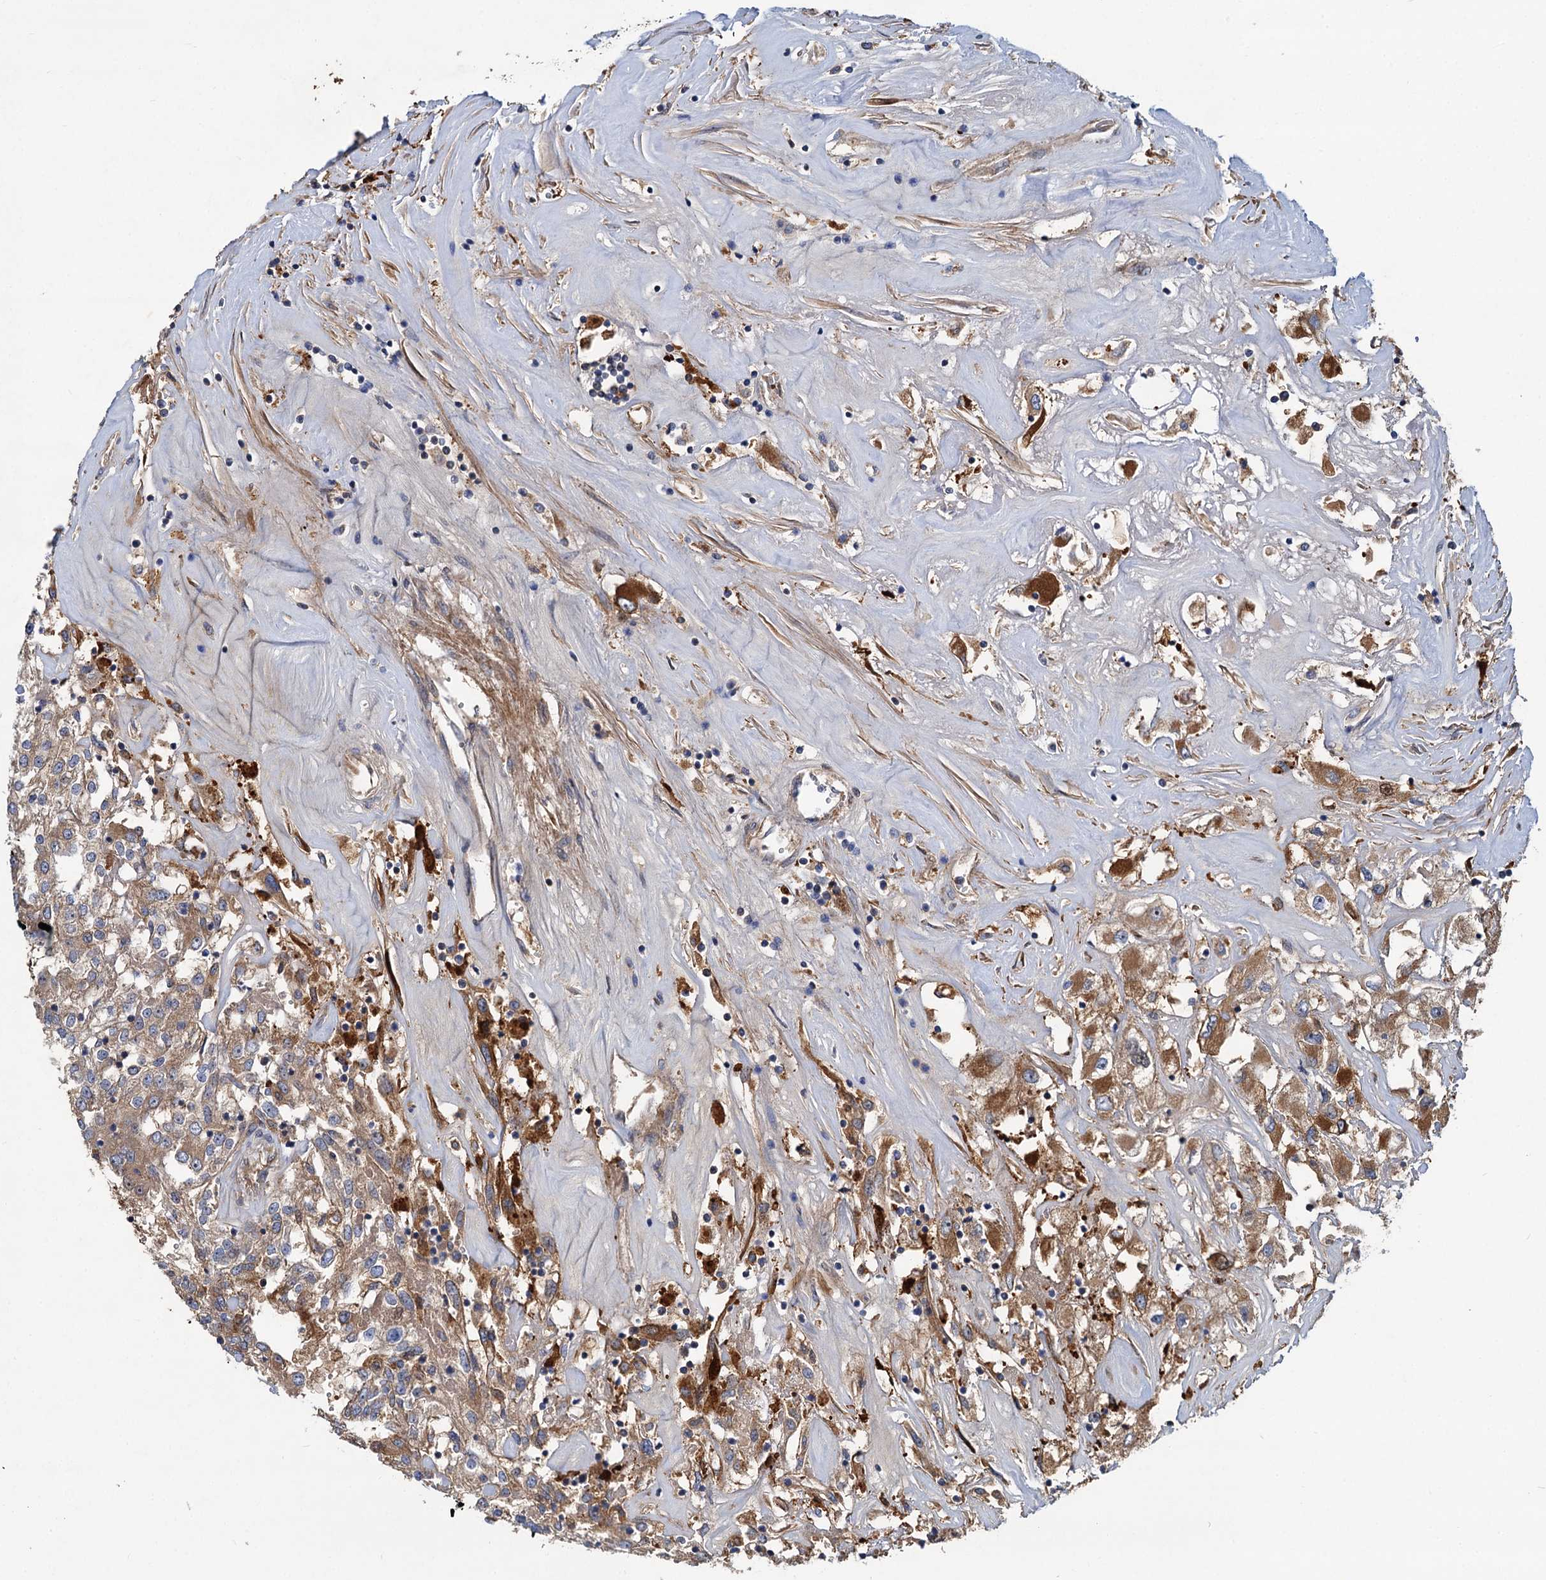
{"staining": {"intensity": "moderate", "quantity": ">75%", "location": "cytoplasmic/membranous"}, "tissue": "renal cancer", "cell_type": "Tumor cells", "image_type": "cancer", "snomed": [{"axis": "morphology", "description": "Adenocarcinoma, NOS"}, {"axis": "topography", "description": "Kidney"}], "caption": "Renal adenocarcinoma stained for a protein (brown) exhibits moderate cytoplasmic/membranous positive positivity in approximately >75% of tumor cells.", "gene": "ALKBH7", "patient": {"sex": "female", "age": 52}}